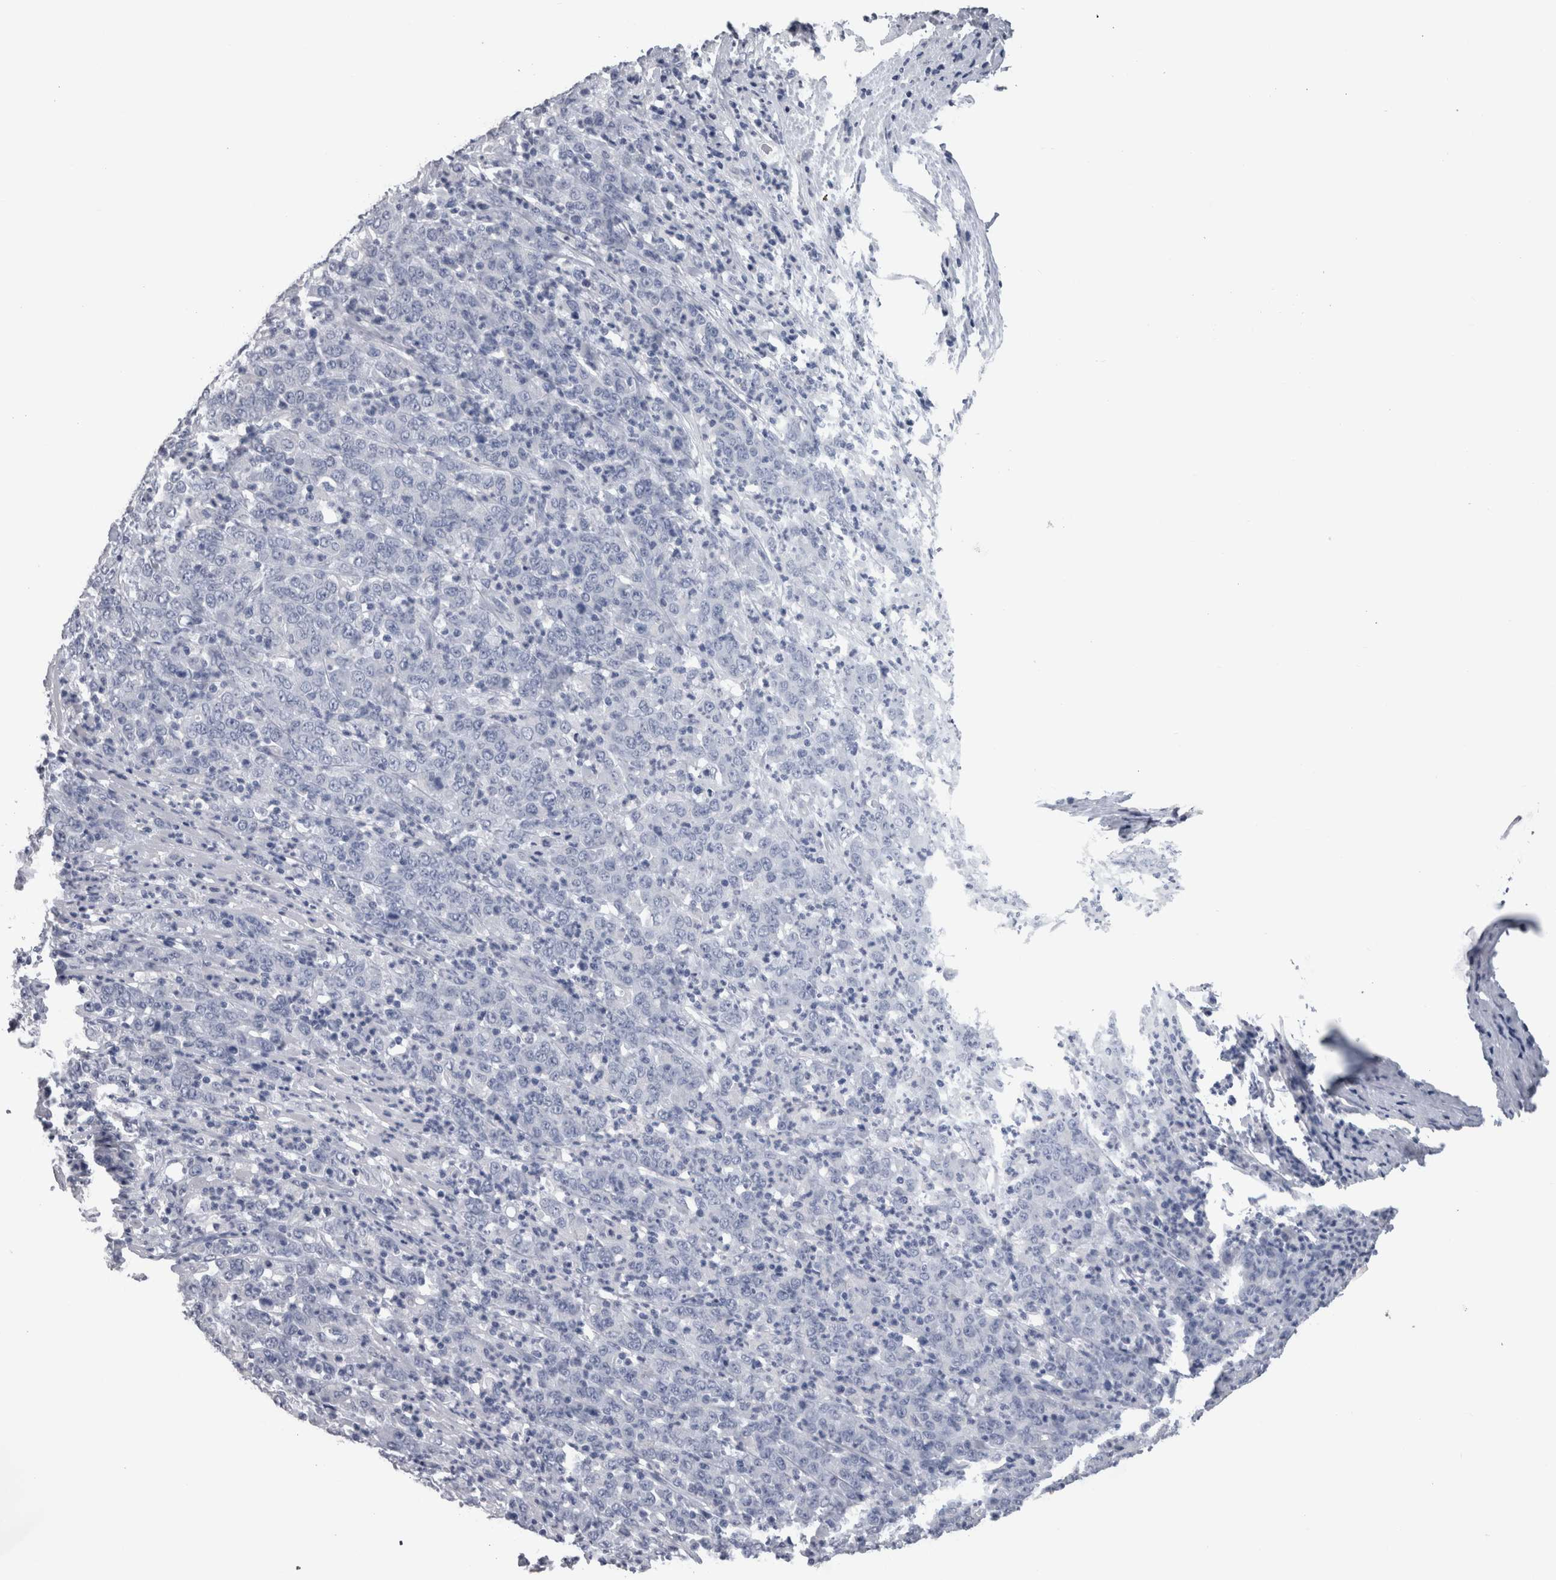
{"staining": {"intensity": "negative", "quantity": "none", "location": "none"}, "tissue": "stomach cancer", "cell_type": "Tumor cells", "image_type": "cancer", "snomed": [{"axis": "morphology", "description": "Adenocarcinoma, NOS"}, {"axis": "topography", "description": "Stomach, lower"}], "caption": "Micrograph shows no significant protein staining in tumor cells of stomach adenocarcinoma.", "gene": "CA8", "patient": {"sex": "female", "age": 71}}